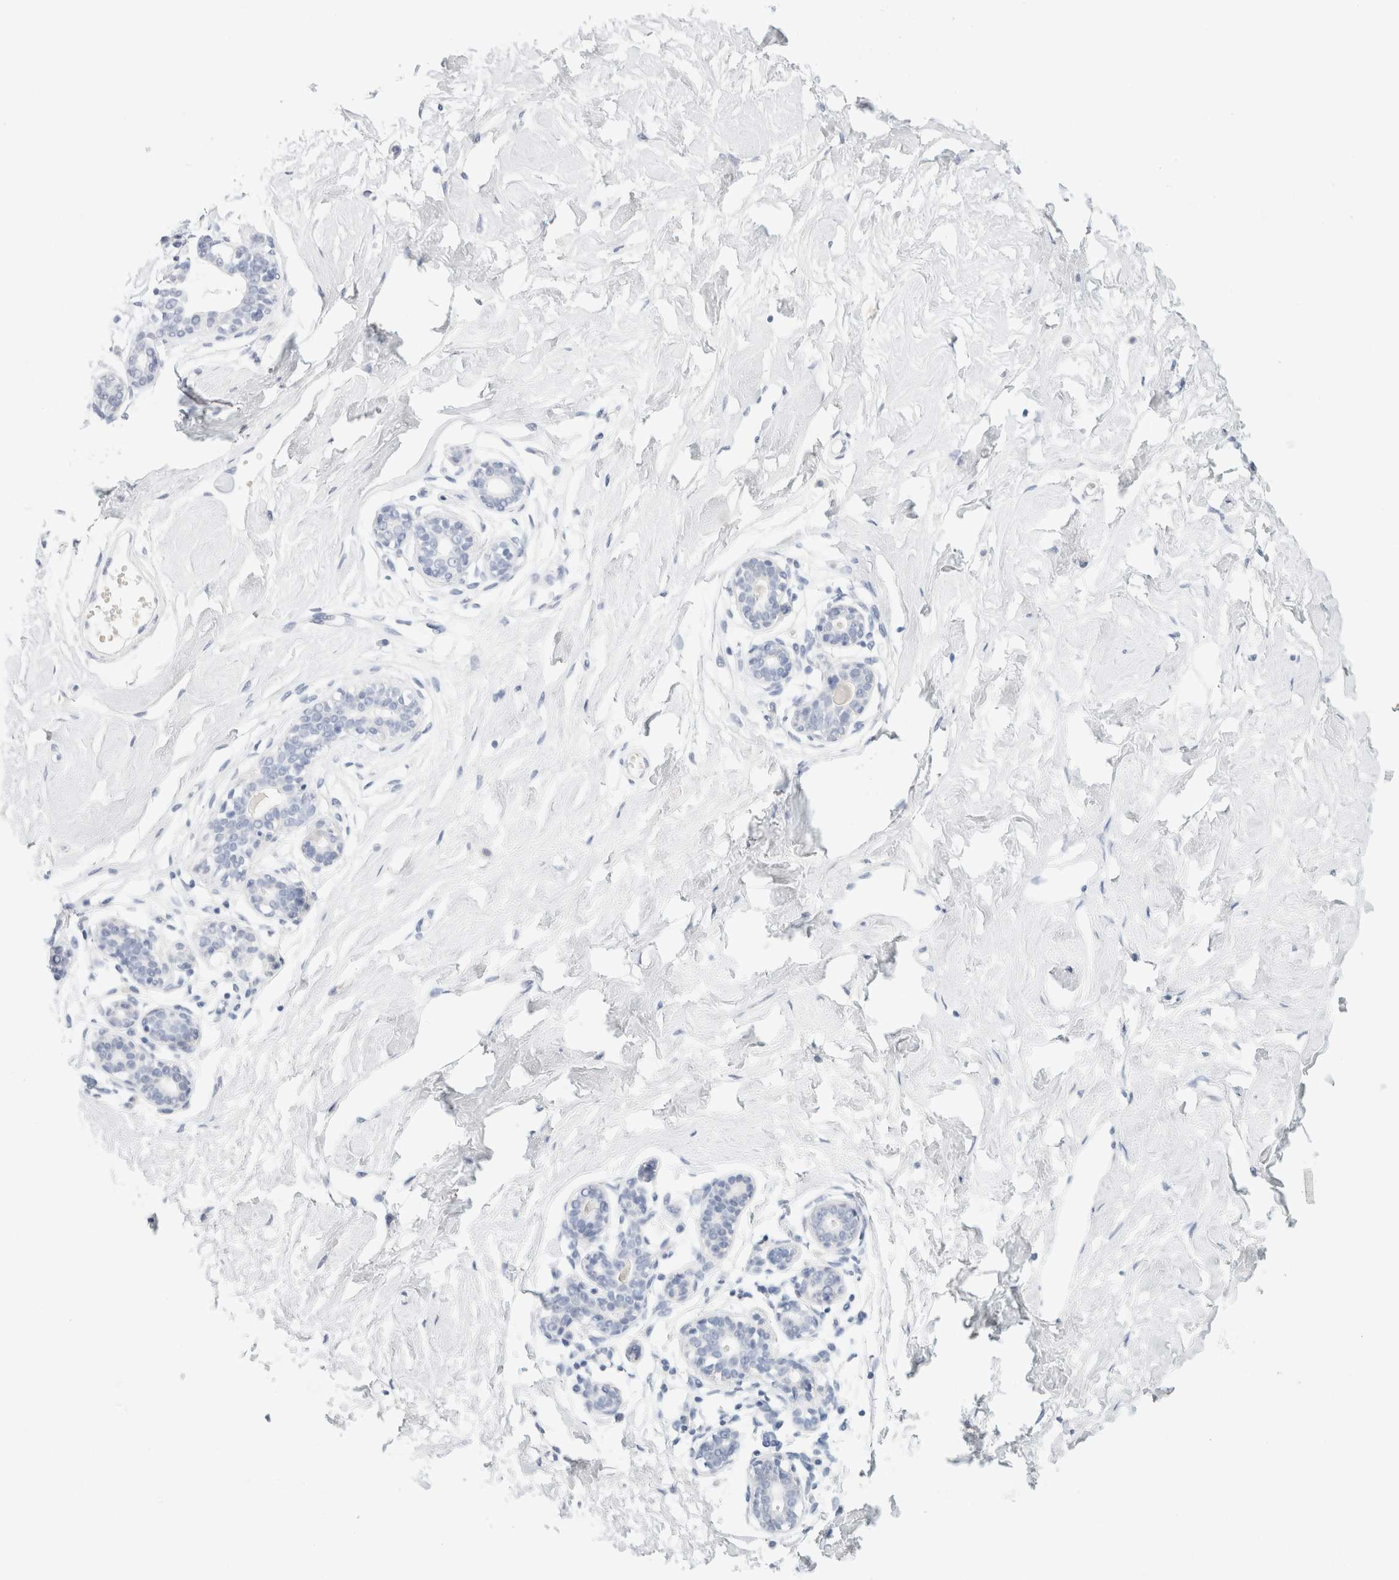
{"staining": {"intensity": "negative", "quantity": "none", "location": "none"}, "tissue": "breast", "cell_type": "Adipocytes", "image_type": "normal", "snomed": [{"axis": "morphology", "description": "Normal tissue, NOS"}, {"axis": "morphology", "description": "Adenoma, NOS"}, {"axis": "topography", "description": "Breast"}], "caption": "Adipocytes show no significant protein positivity in normal breast.", "gene": "RTN4", "patient": {"sex": "female", "age": 23}}